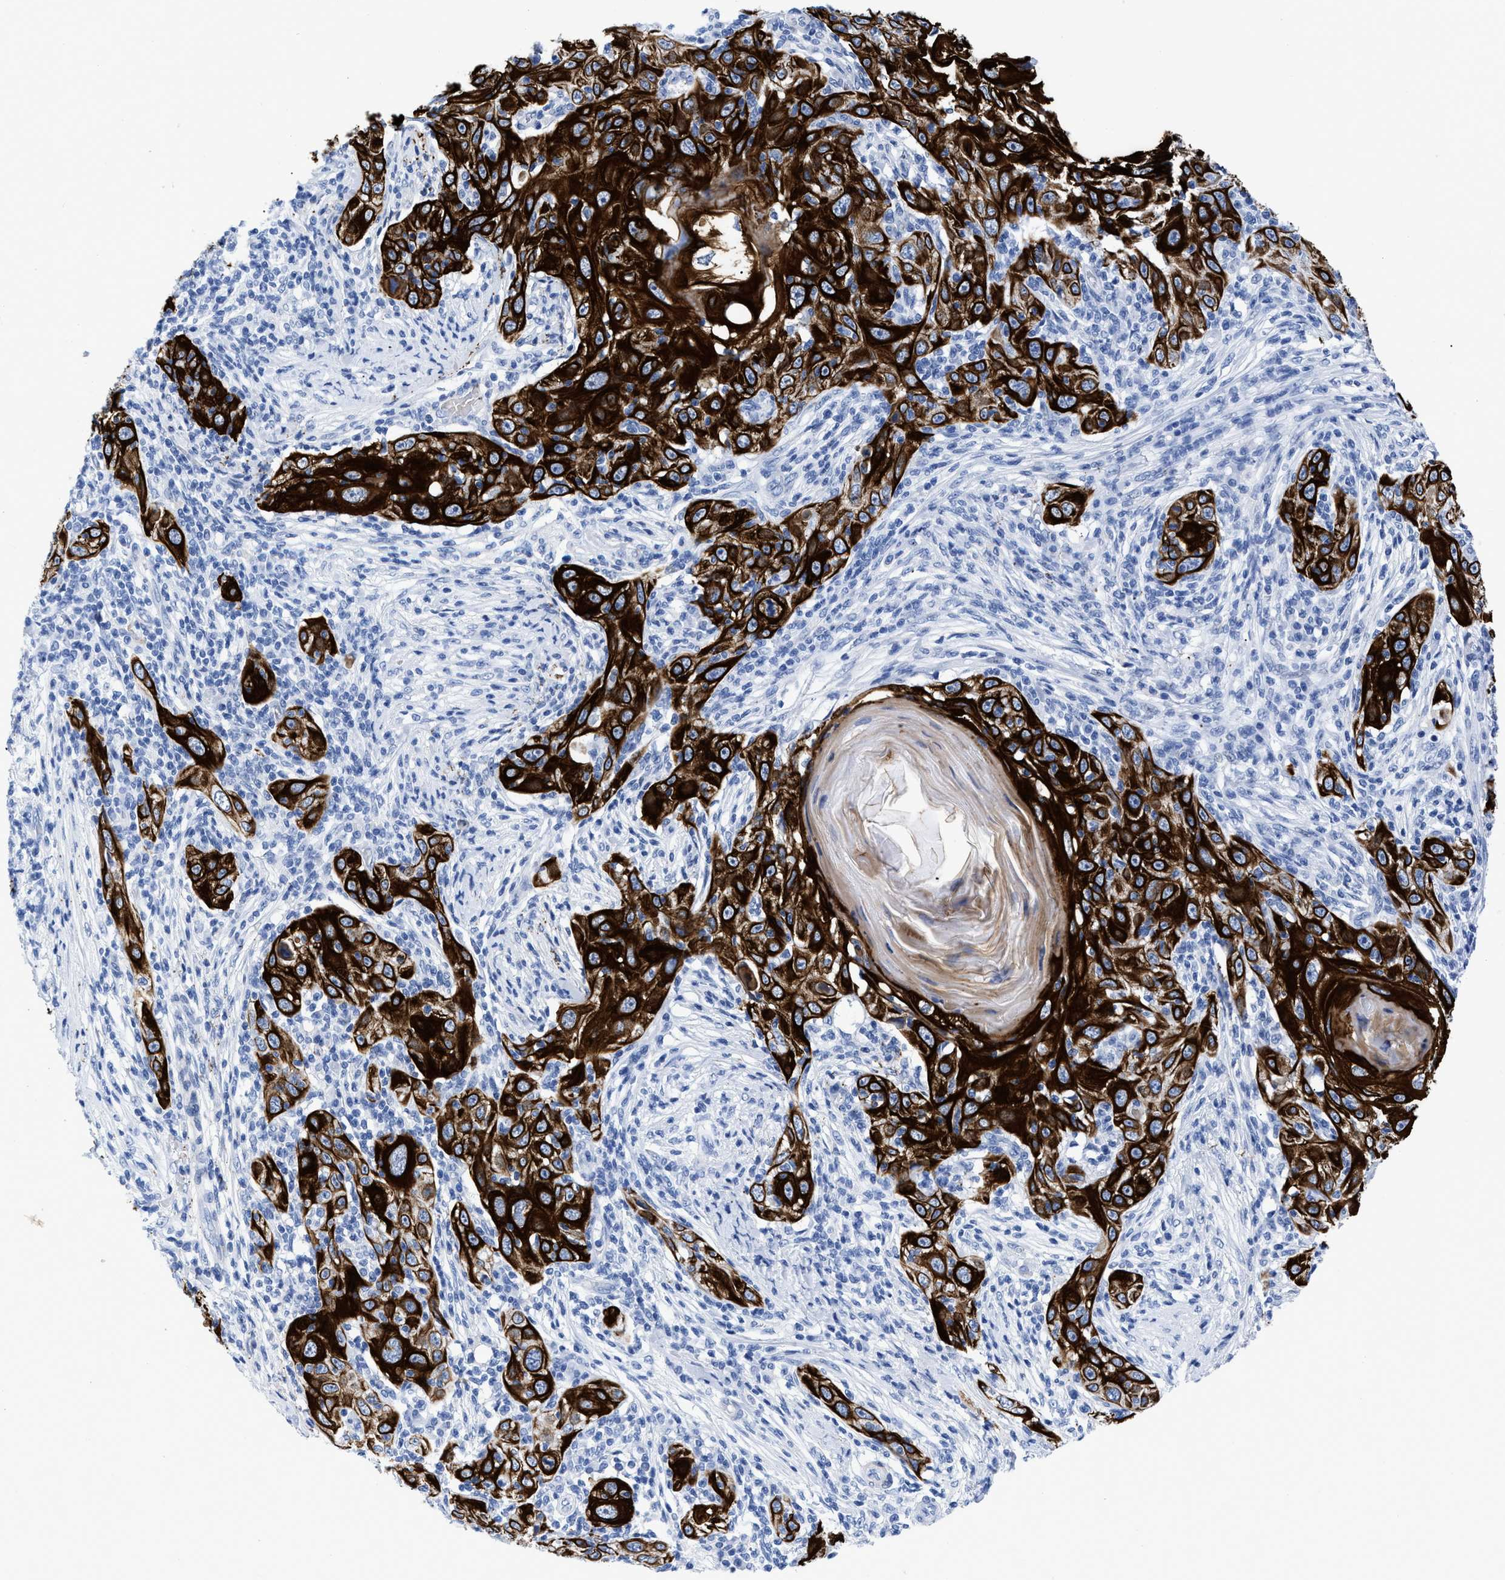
{"staining": {"intensity": "strong", "quantity": "25%-75%", "location": "cytoplasmic/membranous"}, "tissue": "skin cancer", "cell_type": "Tumor cells", "image_type": "cancer", "snomed": [{"axis": "morphology", "description": "Squamous cell carcinoma, NOS"}, {"axis": "topography", "description": "Skin"}], "caption": "A photomicrograph of skin cancer stained for a protein demonstrates strong cytoplasmic/membranous brown staining in tumor cells.", "gene": "DUSP26", "patient": {"sex": "female", "age": 88}}